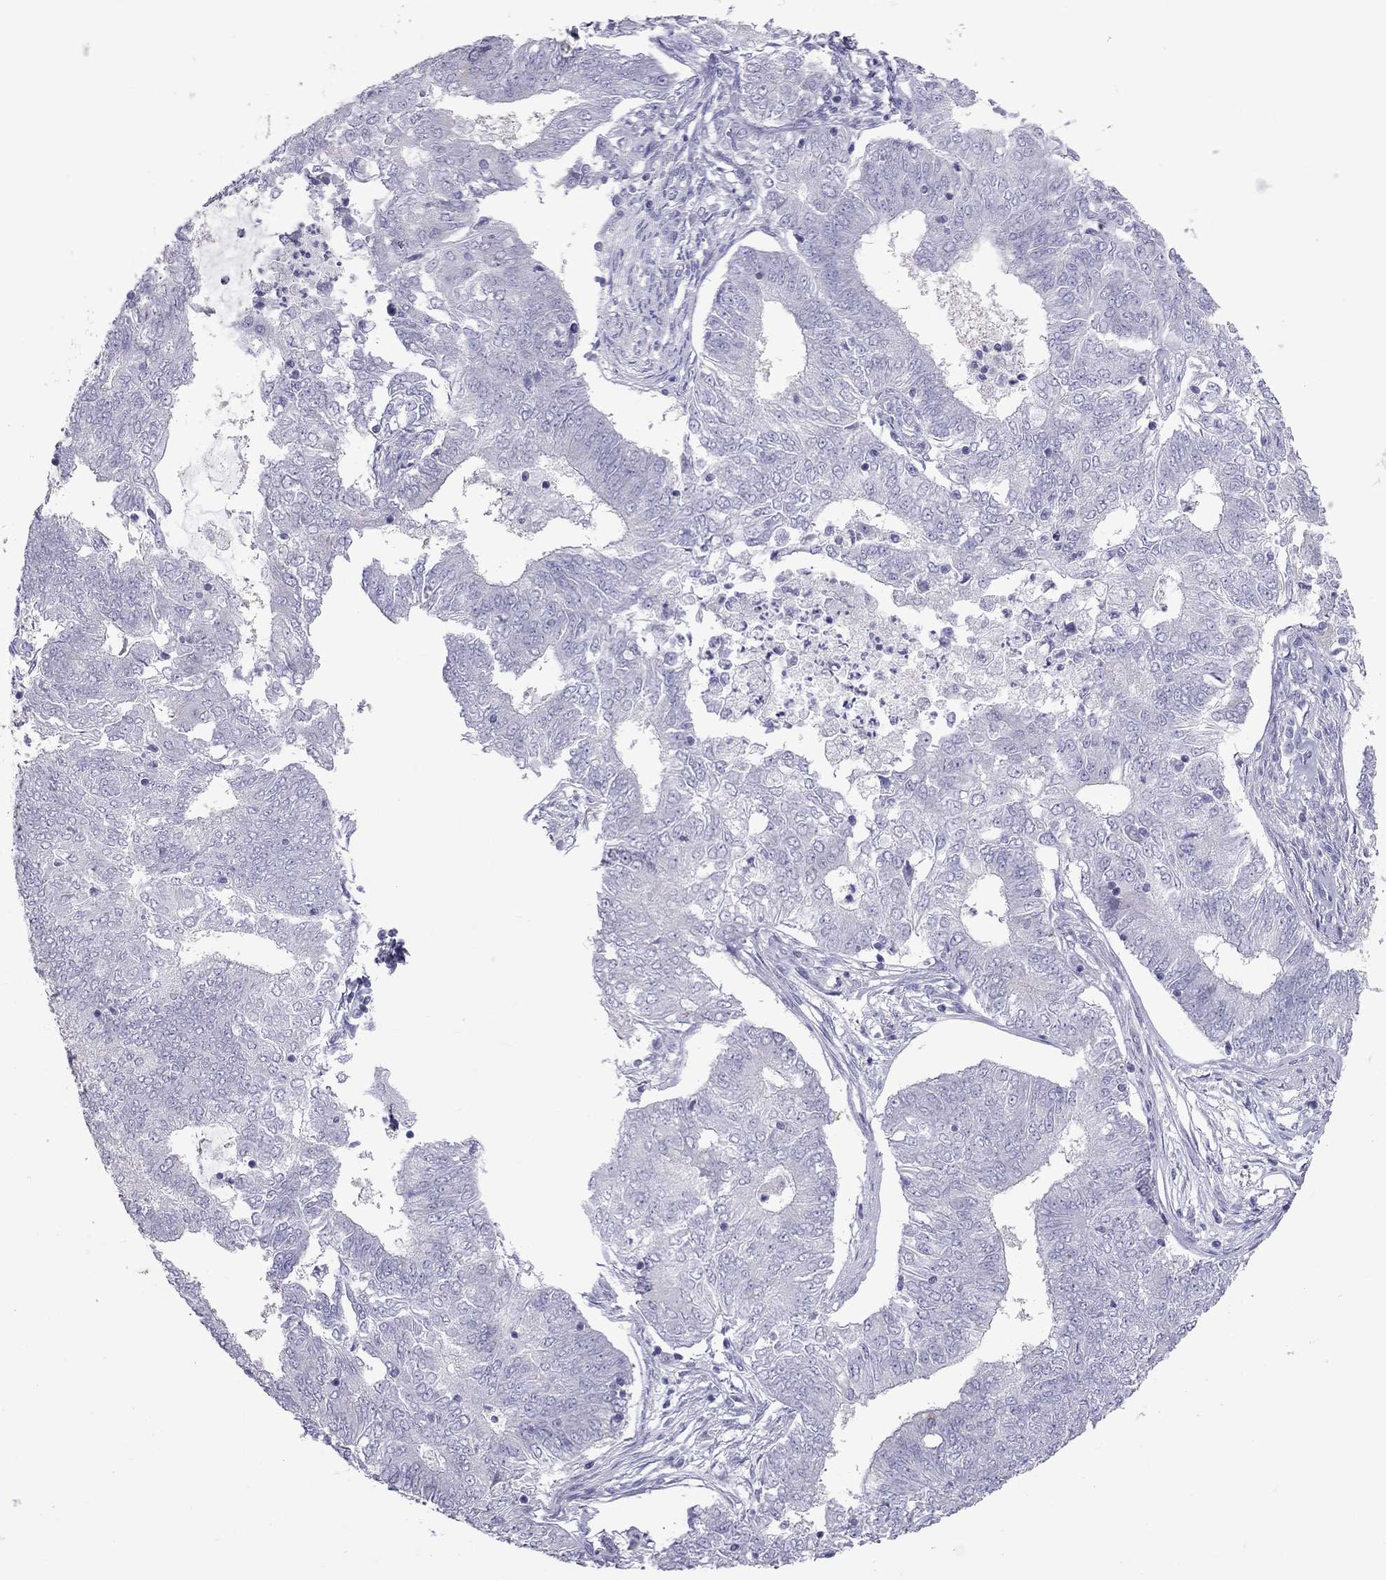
{"staining": {"intensity": "moderate", "quantity": "<25%", "location": "cytoplasmic/membranous"}, "tissue": "endometrial cancer", "cell_type": "Tumor cells", "image_type": "cancer", "snomed": [{"axis": "morphology", "description": "Adenocarcinoma, NOS"}, {"axis": "topography", "description": "Endometrium"}], "caption": "Endometrial cancer (adenocarcinoma) stained with a protein marker displays moderate staining in tumor cells.", "gene": "TEX14", "patient": {"sex": "female", "age": 62}}